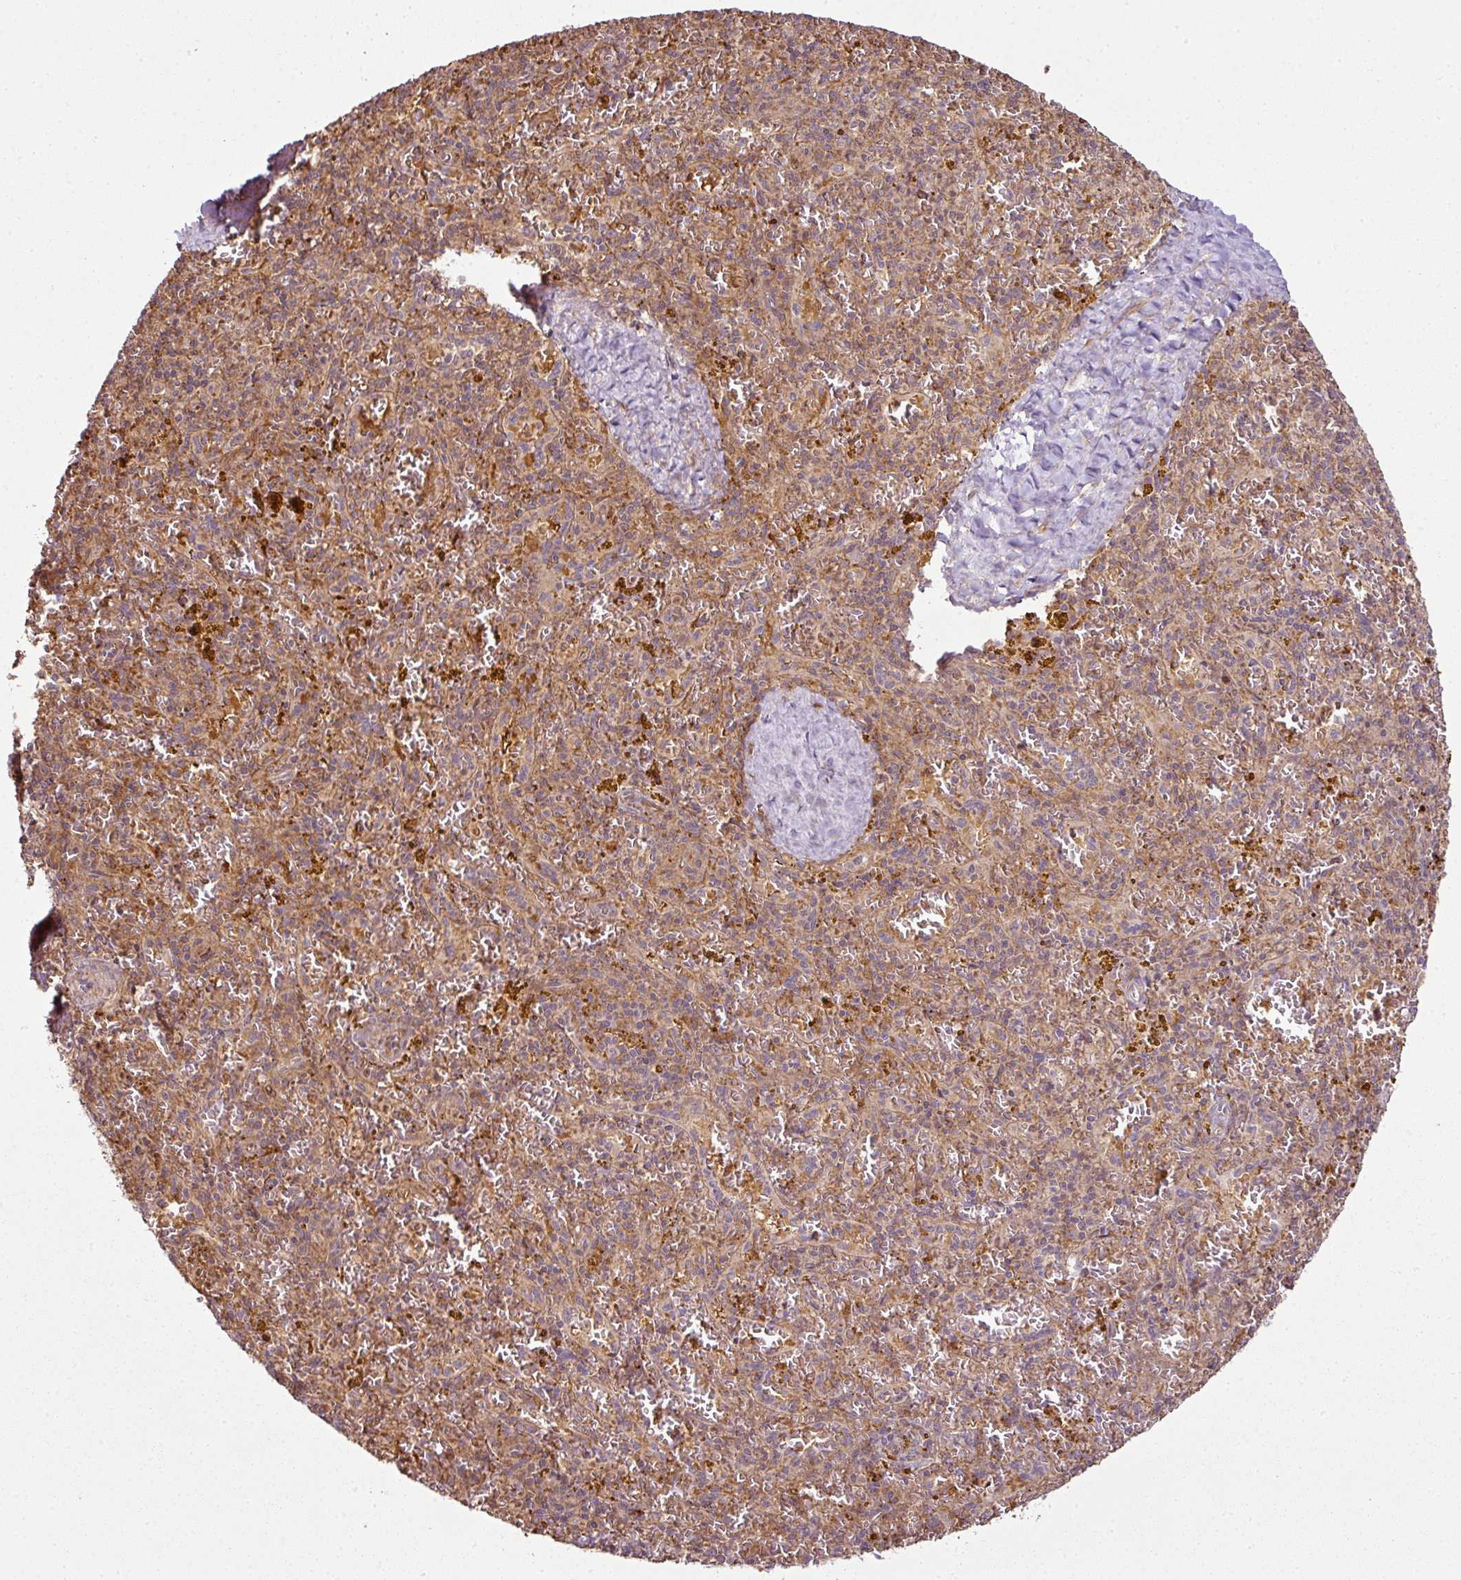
{"staining": {"intensity": "moderate", "quantity": "25%-75%", "location": "cytoplasmic/membranous"}, "tissue": "spleen", "cell_type": "Cells in red pulp", "image_type": "normal", "snomed": [{"axis": "morphology", "description": "Normal tissue, NOS"}, {"axis": "topography", "description": "Spleen"}], "caption": "Immunohistochemical staining of unremarkable human spleen shows moderate cytoplasmic/membranous protein positivity in approximately 25%-75% of cells in red pulp. (Brightfield microscopy of DAB IHC at high magnification).", "gene": "ATAT1", "patient": {"sex": "male", "age": 57}}